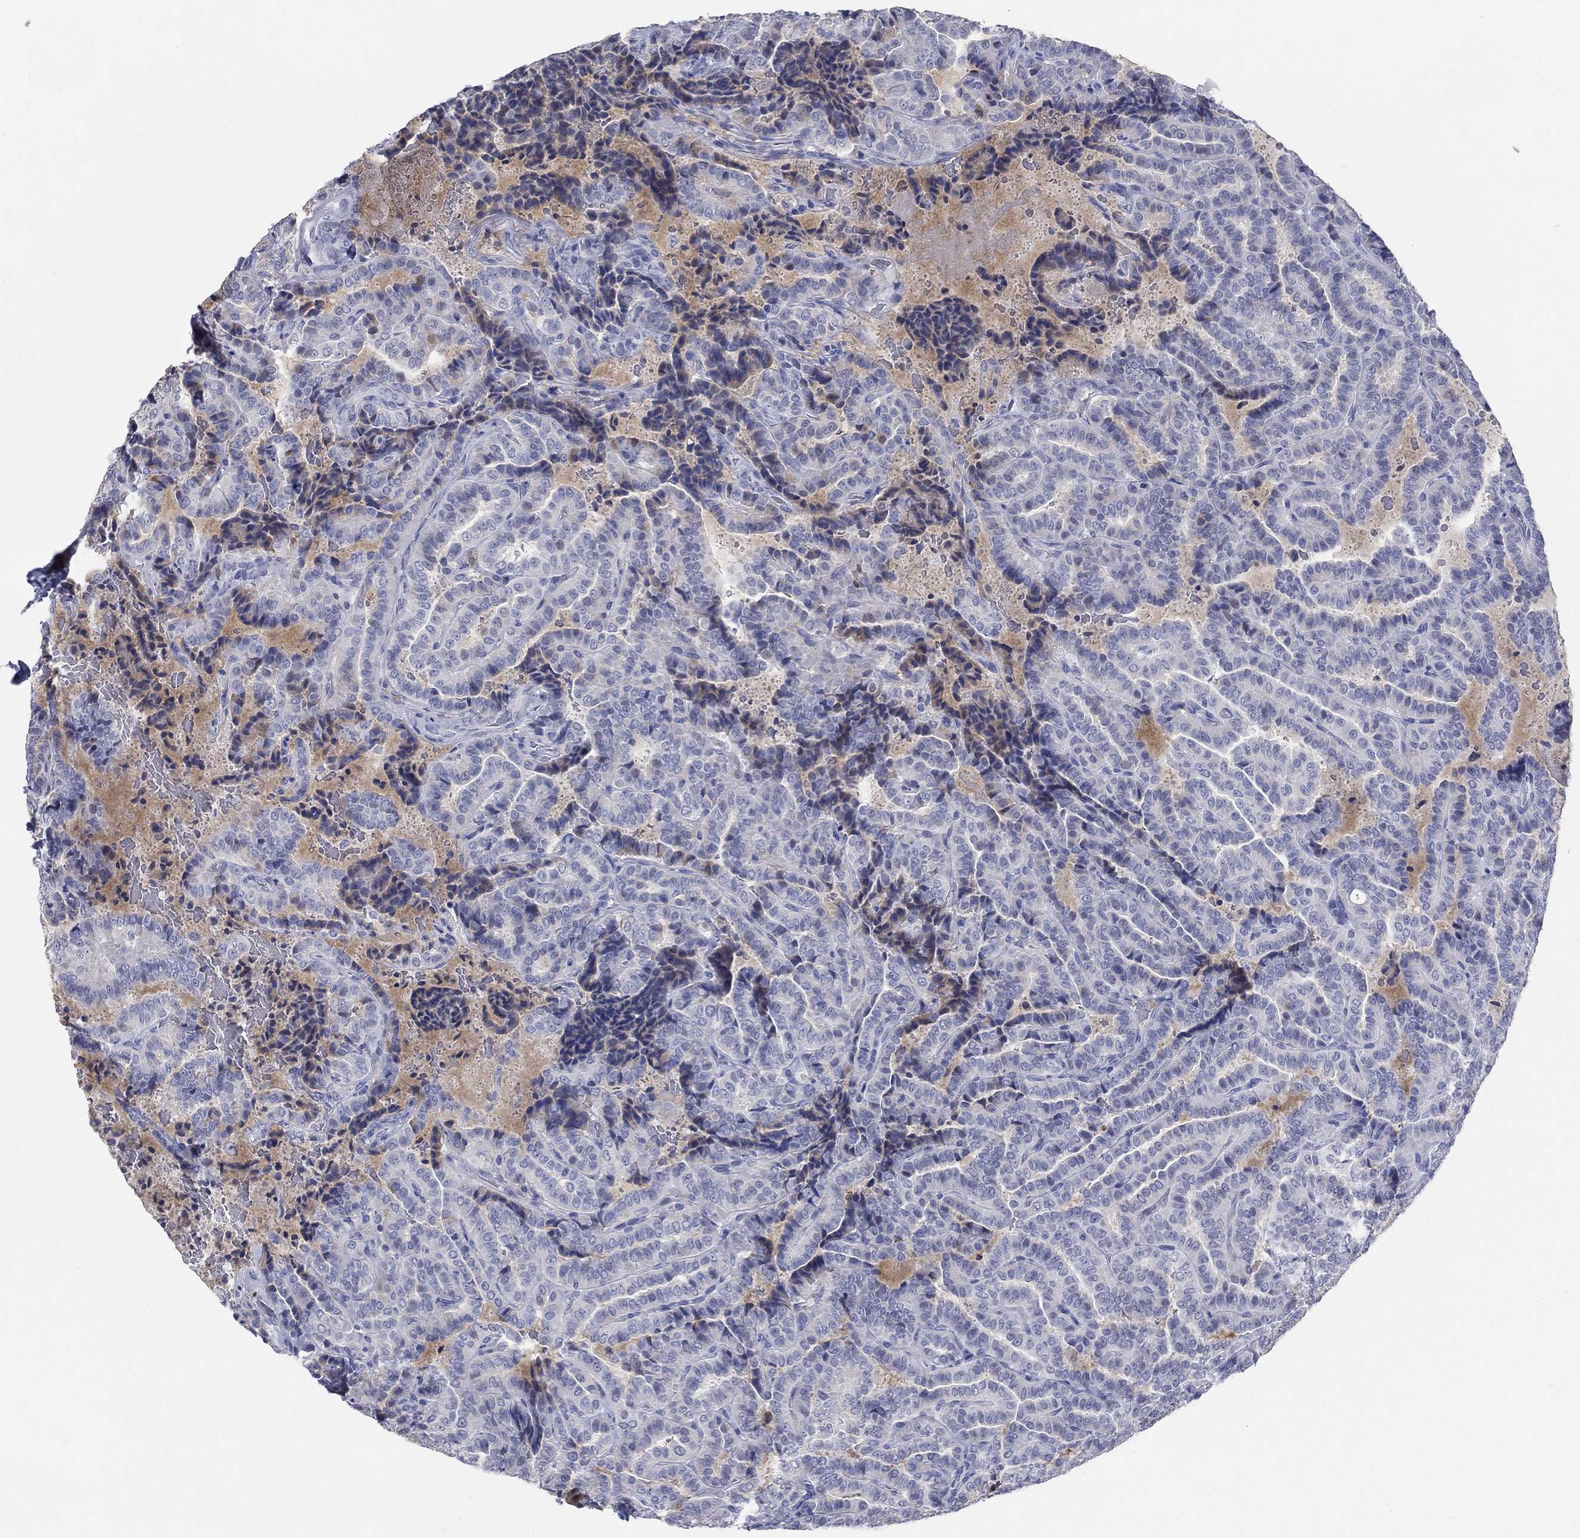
{"staining": {"intensity": "negative", "quantity": "none", "location": "none"}, "tissue": "thyroid cancer", "cell_type": "Tumor cells", "image_type": "cancer", "snomed": [{"axis": "morphology", "description": "Papillary adenocarcinoma, NOS"}, {"axis": "topography", "description": "Thyroid gland"}], "caption": "A histopathology image of thyroid cancer (papillary adenocarcinoma) stained for a protein exhibits no brown staining in tumor cells.", "gene": "ATP6V1G2", "patient": {"sex": "female", "age": 39}}